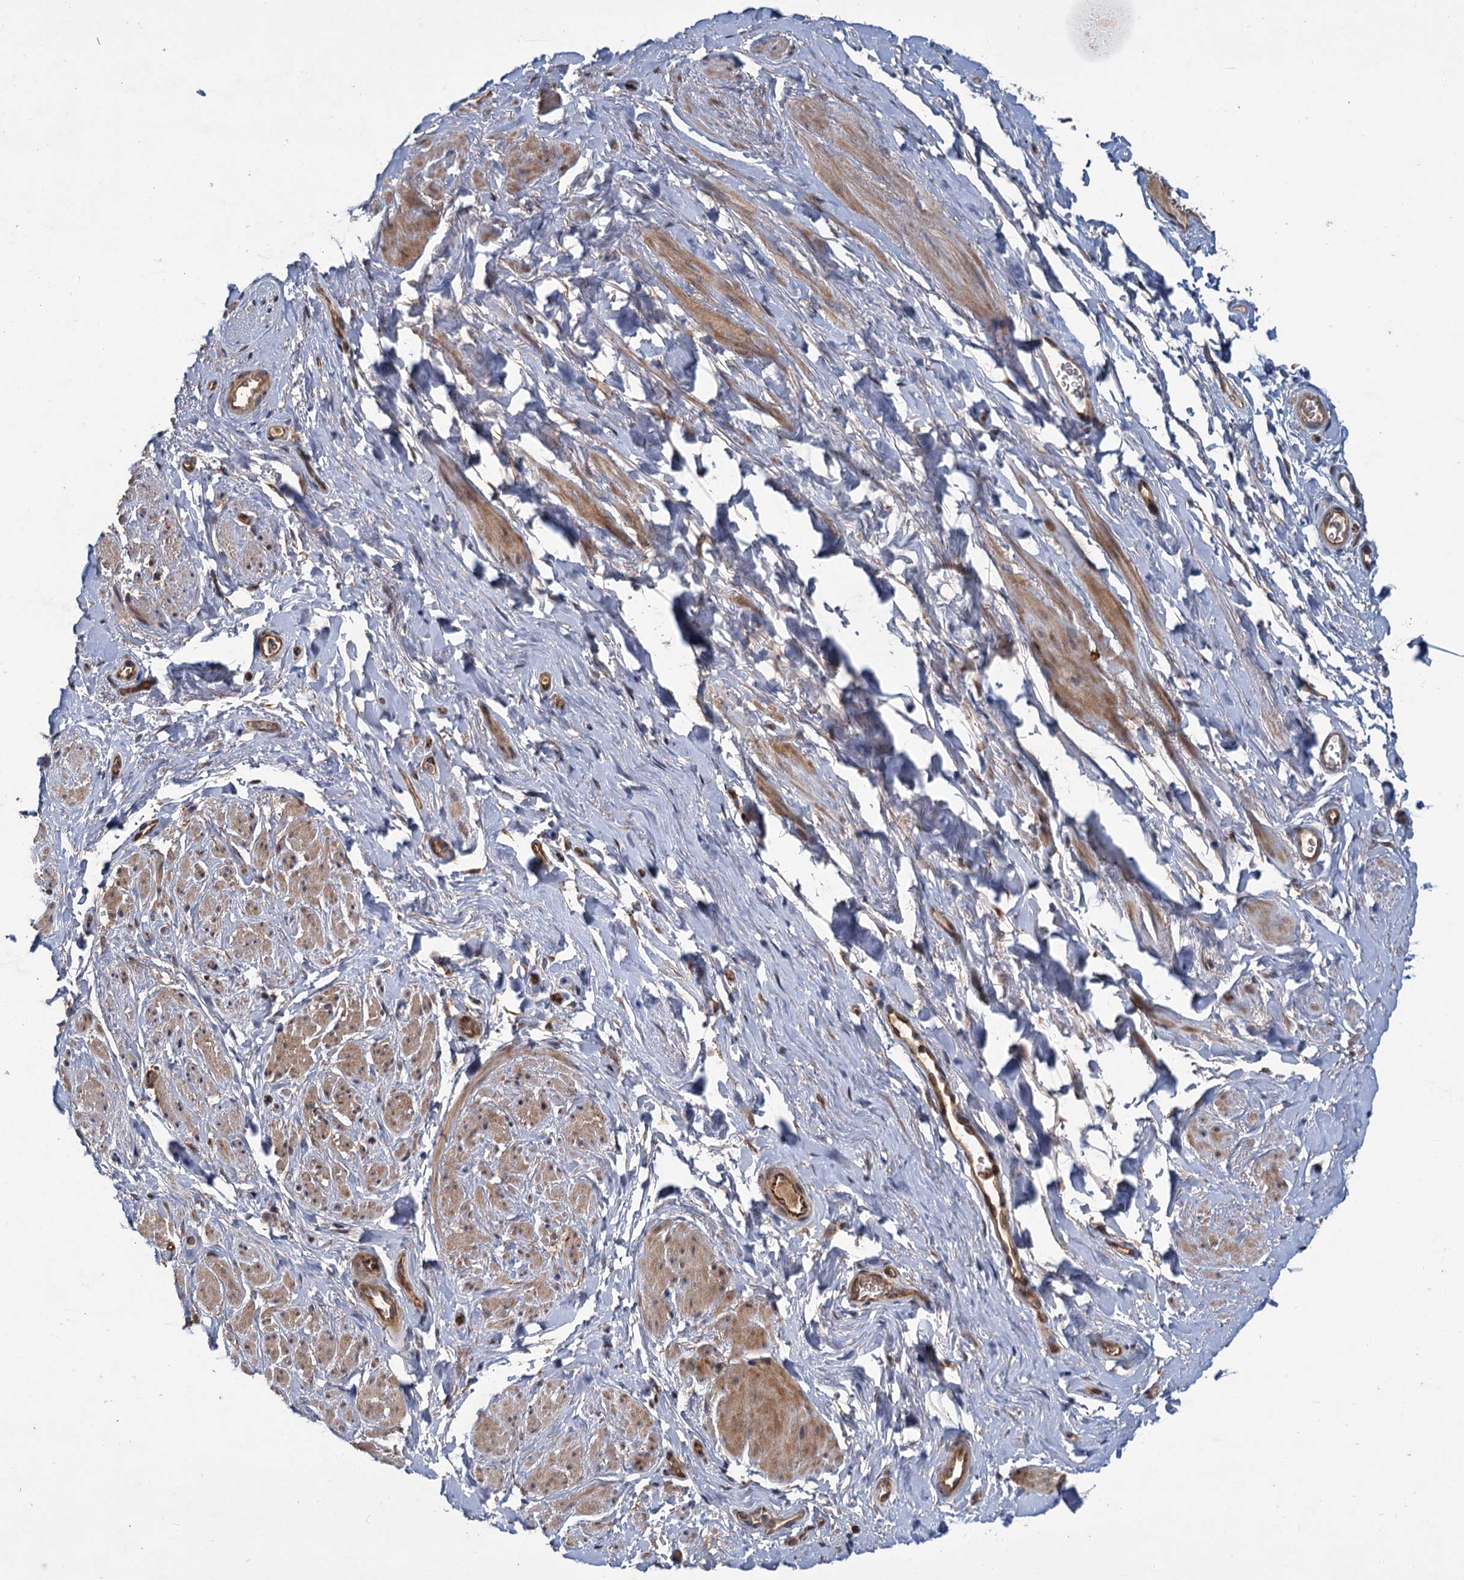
{"staining": {"intensity": "weak", "quantity": "25%-75%", "location": "cytoplasmic/membranous"}, "tissue": "smooth muscle", "cell_type": "Smooth muscle cells", "image_type": "normal", "snomed": [{"axis": "morphology", "description": "Normal tissue, NOS"}, {"axis": "topography", "description": "Smooth muscle"}, {"axis": "topography", "description": "Peripheral nerve tissue"}], "caption": "IHC (DAB (3,3'-diaminobenzidine)) staining of normal human smooth muscle reveals weak cytoplasmic/membranous protein expression in about 25%-75% of smooth muscle cells.", "gene": "PKN2", "patient": {"sex": "male", "age": 69}}